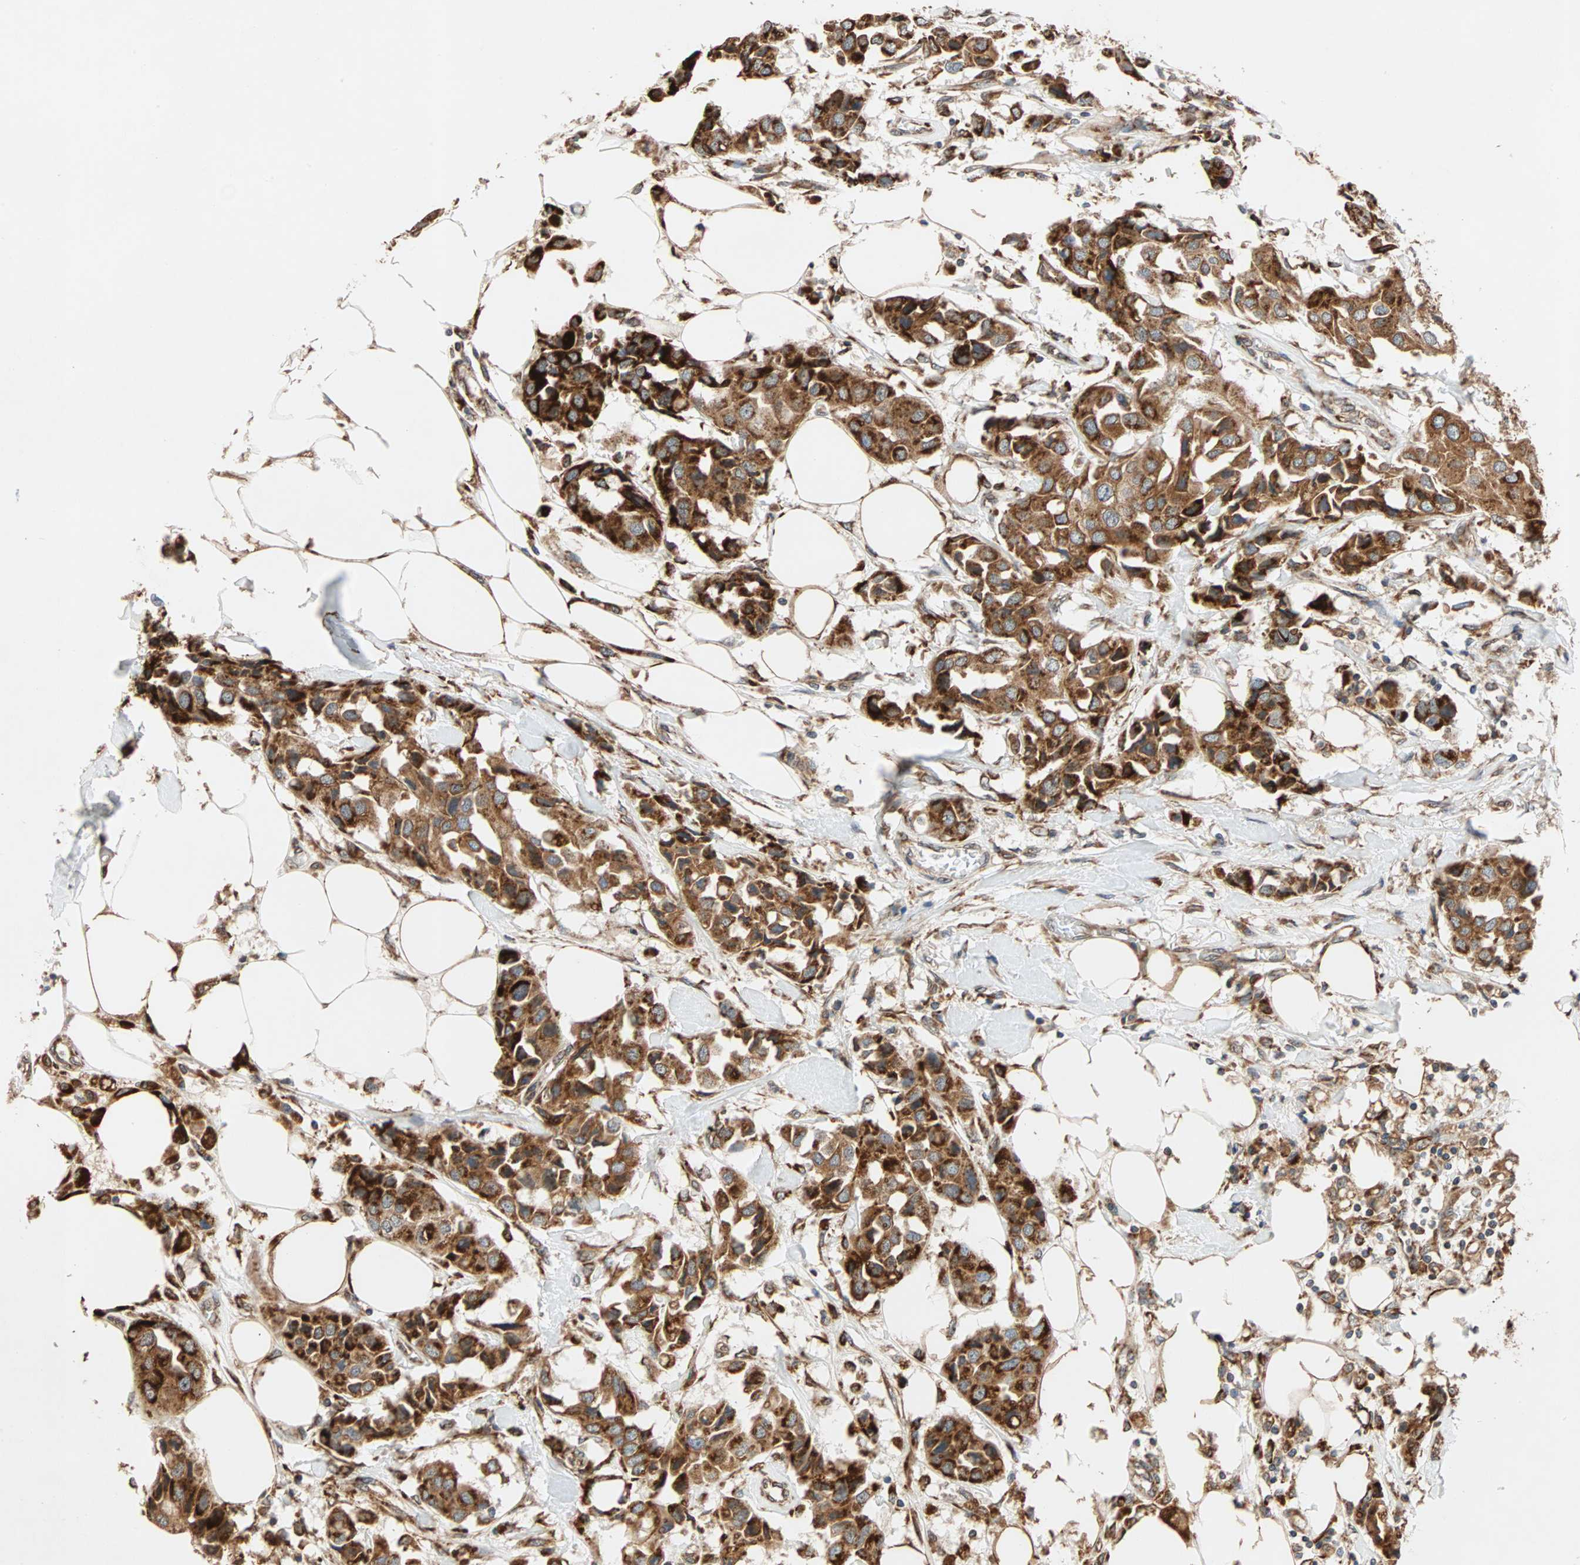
{"staining": {"intensity": "strong", "quantity": ">75%", "location": "cytoplasmic/membranous"}, "tissue": "breast cancer", "cell_type": "Tumor cells", "image_type": "cancer", "snomed": [{"axis": "morphology", "description": "Duct carcinoma"}, {"axis": "topography", "description": "Breast"}], "caption": "Breast intraductal carcinoma stained for a protein exhibits strong cytoplasmic/membranous positivity in tumor cells. Using DAB (brown) and hematoxylin (blue) stains, captured at high magnification using brightfield microscopy.", "gene": "AUP1", "patient": {"sex": "female", "age": 80}}